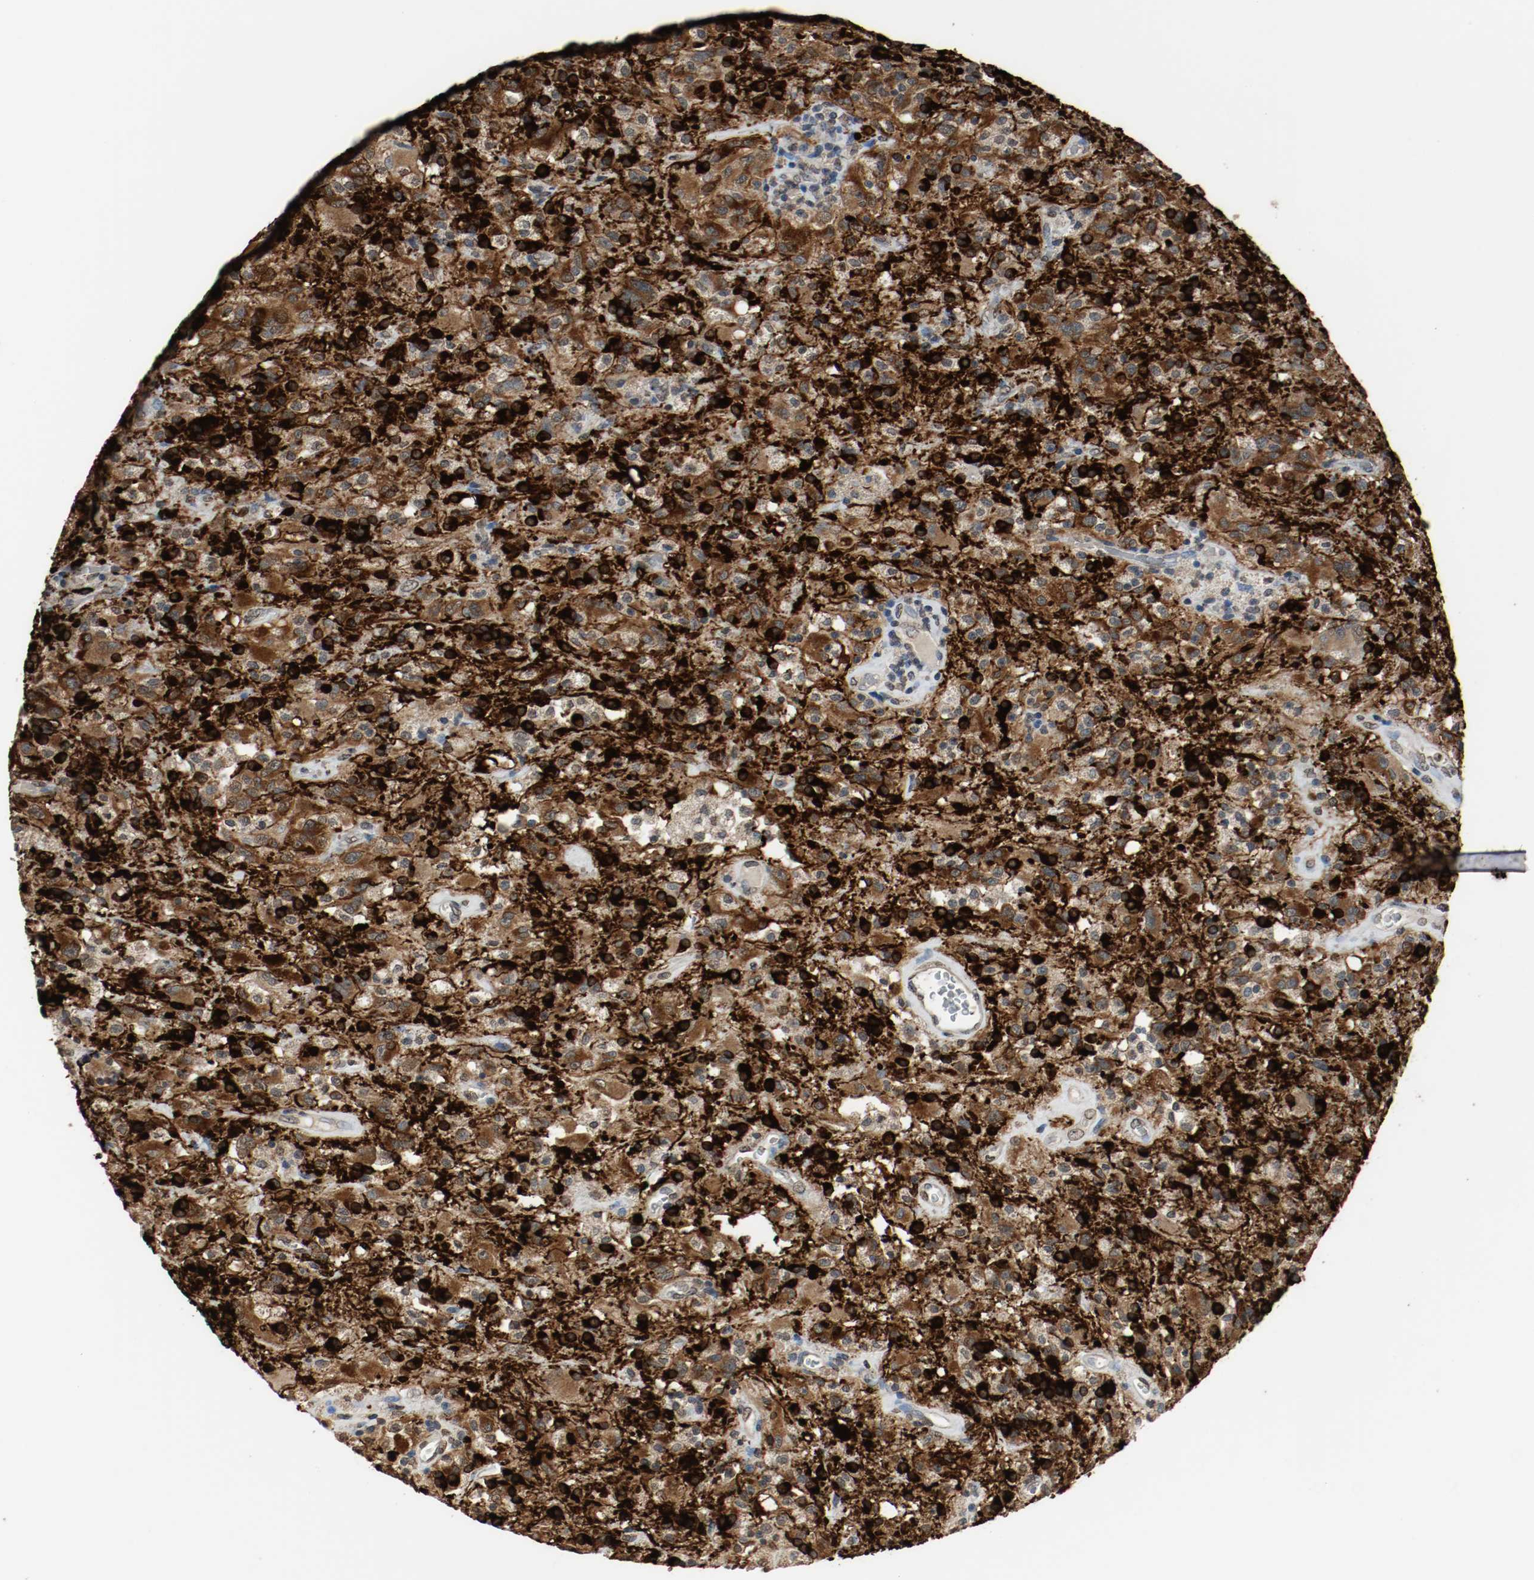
{"staining": {"intensity": "strong", "quantity": "25%-75%", "location": "cytoplasmic/membranous"}, "tissue": "glioma", "cell_type": "Tumor cells", "image_type": "cancer", "snomed": [{"axis": "morphology", "description": "Normal tissue, NOS"}, {"axis": "morphology", "description": "Glioma, malignant, High grade"}, {"axis": "topography", "description": "Cerebral cortex"}], "caption": "This is a photomicrograph of immunohistochemistry (IHC) staining of malignant glioma (high-grade), which shows strong positivity in the cytoplasmic/membranous of tumor cells.", "gene": "RTN4", "patient": {"sex": "male", "age": 56}}